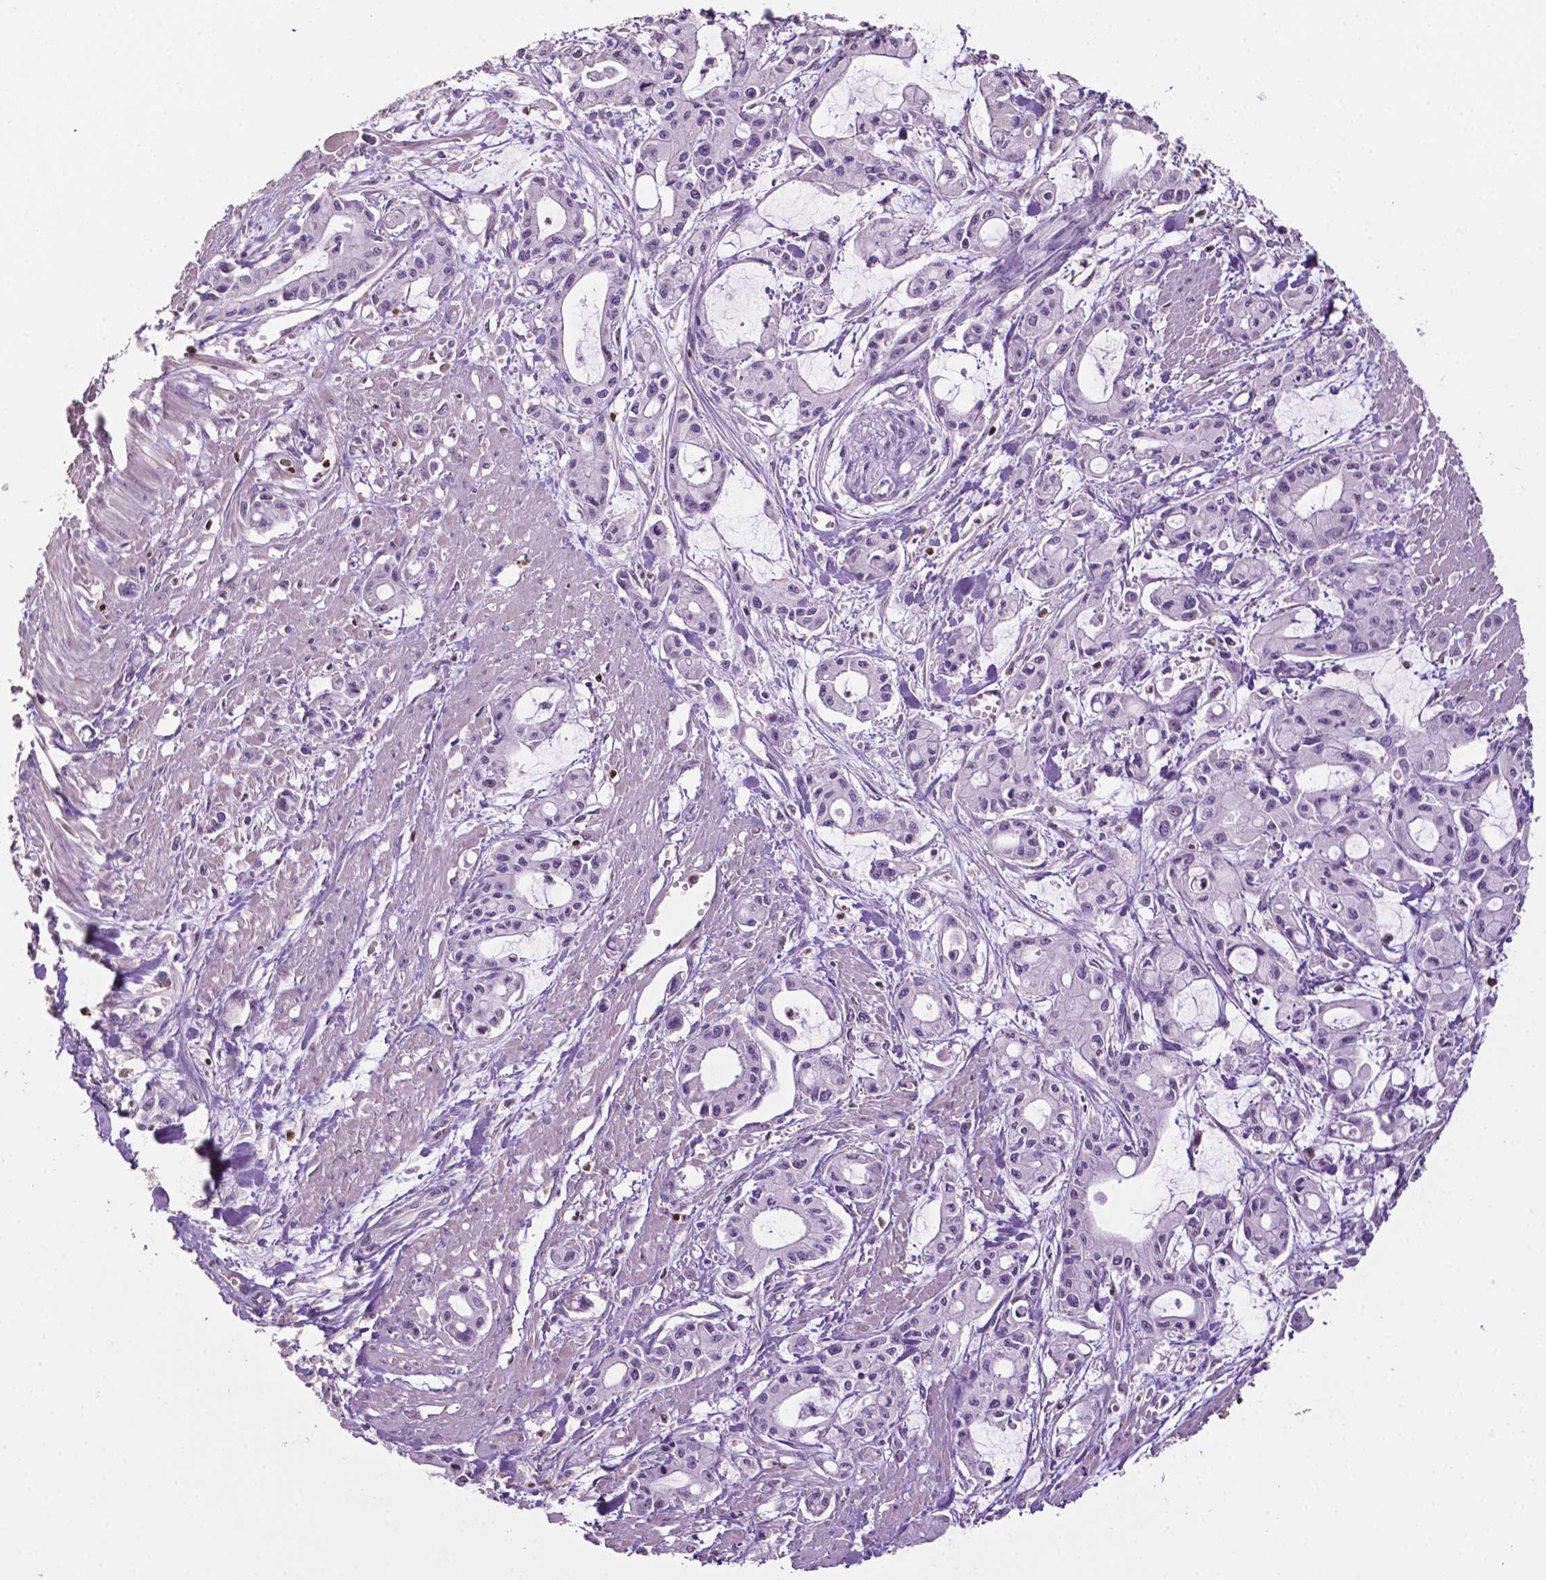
{"staining": {"intensity": "negative", "quantity": "none", "location": "none"}, "tissue": "pancreatic cancer", "cell_type": "Tumor cells", "image_type": "cancer", "snomed": [{"axis": "morphology", "description": "Adenocarcinoma, NOS"}, {"axis": "topography", "description": "Pancreas"}], "caption": "This is a image of immunohistochemistry (IHC) staining of pancreatic cancer (adenocarcinoma), which shows no expression in tumor cells.", "gene": "TBC1D10C", "patient": {"sex": "male", "age": 48}}